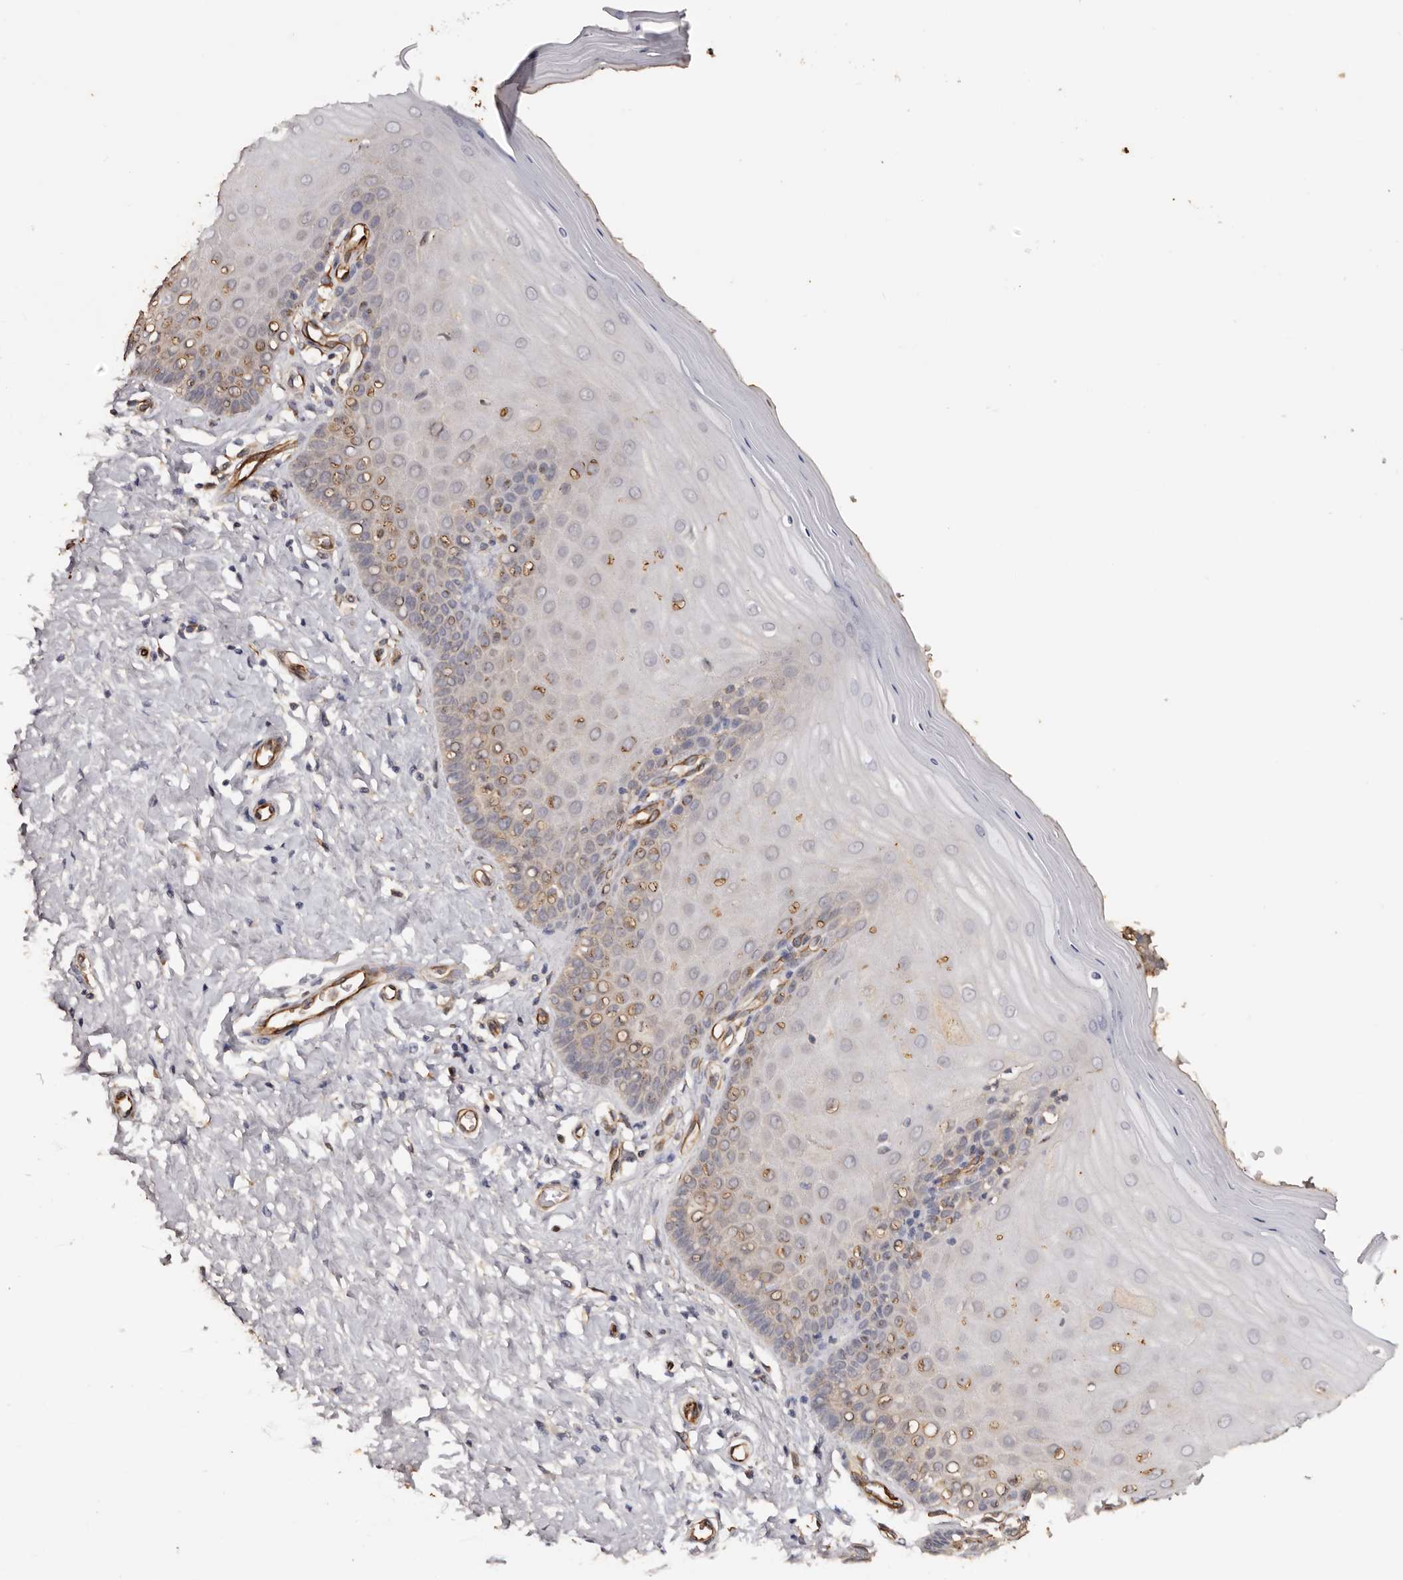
{"staining": {"intensity": "weak", "quantity": "<25%", "location": "cytoplasmic/membranous"}, "tissue": "cervix", "cell_type": "Glandular cells", "image_type": "normal", "snomed": [{"axis": "morphology", "description": "Normal tissue, NOS"}, {"axis": "topography", "description": "Cervix"}], "caption": "Immunohistochemical staining of unremarkable human cervix shows no significant staining in glandular cells. The staining was performed using DAB to visualize the protein expression in brown, while the nuclei were stained in blue with hematoxylin (Magnification: 20x).", "gene": "ZNF557", "patient": {"sex": "female", "age": 55}}